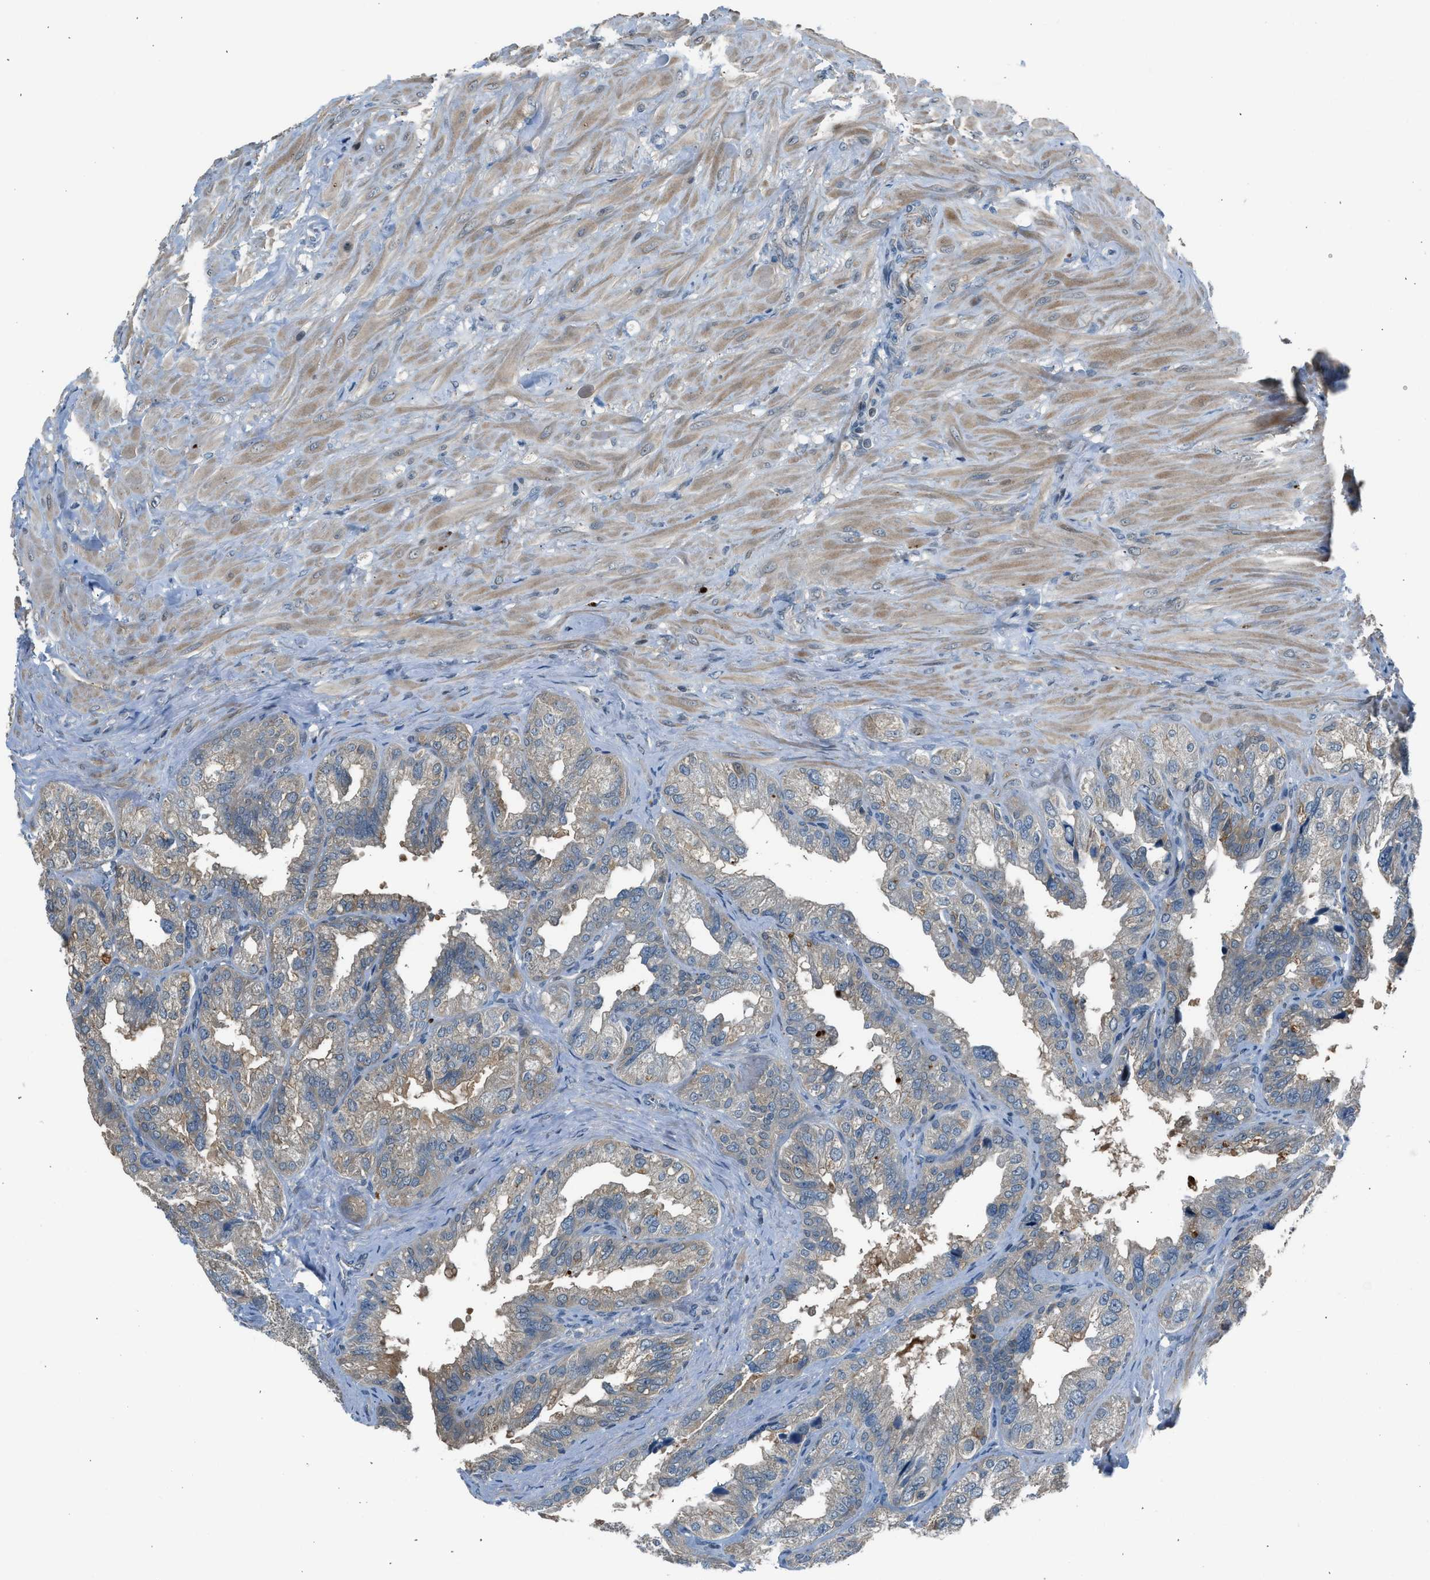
{"staining": {"intensity": "weak", "quantity": "25%-75%", "location": "cytoplasmic/membranous"}, "tissue": "seminal vesicle", "cell_type": "Glandular cells", "image_type": "normal", "snomed": [{"axis": "morphology", "description": "Normal tissue, NOS"}, {"axis": "topography", "description": "Seminal veicle"}], "caption": "Immunohistochemical staining of unremarkable human seminal vesicle displays weak cytoplasmic/membranous protein positivity in approximately 25%-75% of glandular cells. (DAB IHC with brightfield microscopy, high magnification).", "gene": "LMLN", "patient": {"sex": "male", "age": 68}}